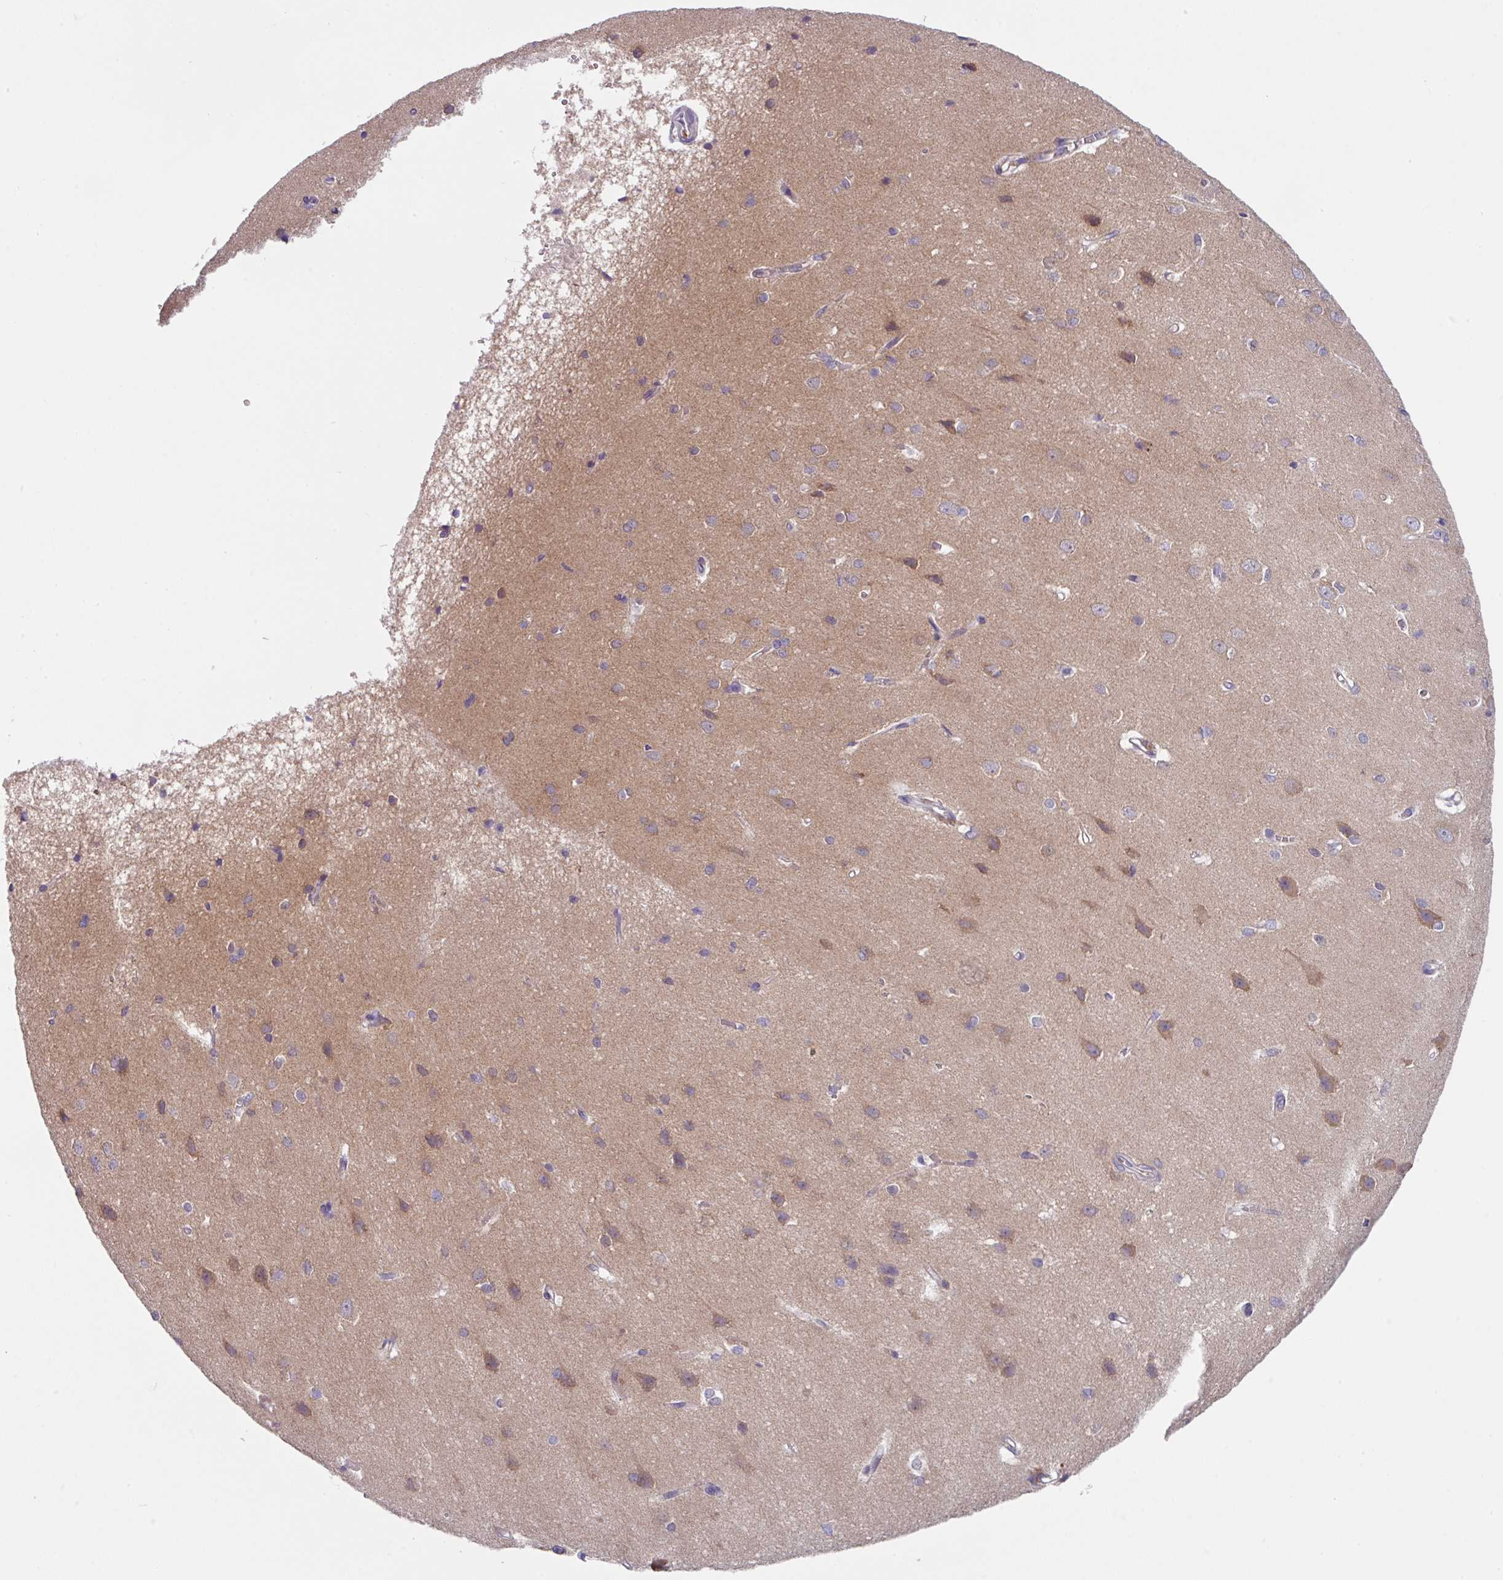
{"staining": {"intensity": "negative", "quantity": "none", "location": "none"}, "tissue": "cerebral cortex", "cell_type": "Endothelial cells", "image_type": "normal", "snomed": [{"axis": "morphology", "description": "Normal tissue, NOS"}, {"axis": "topography", "description": "Cerebral cortex"}], "caption": "Endothelial cells show no significant positivity in unremarkable cerebral cortex. (DAB (3,3'-diaminobenzidine) immunohistochemistry (IHC), high magnification).", "gene": "EIF4B", "patient": {"sex": "male", "age": 37}}